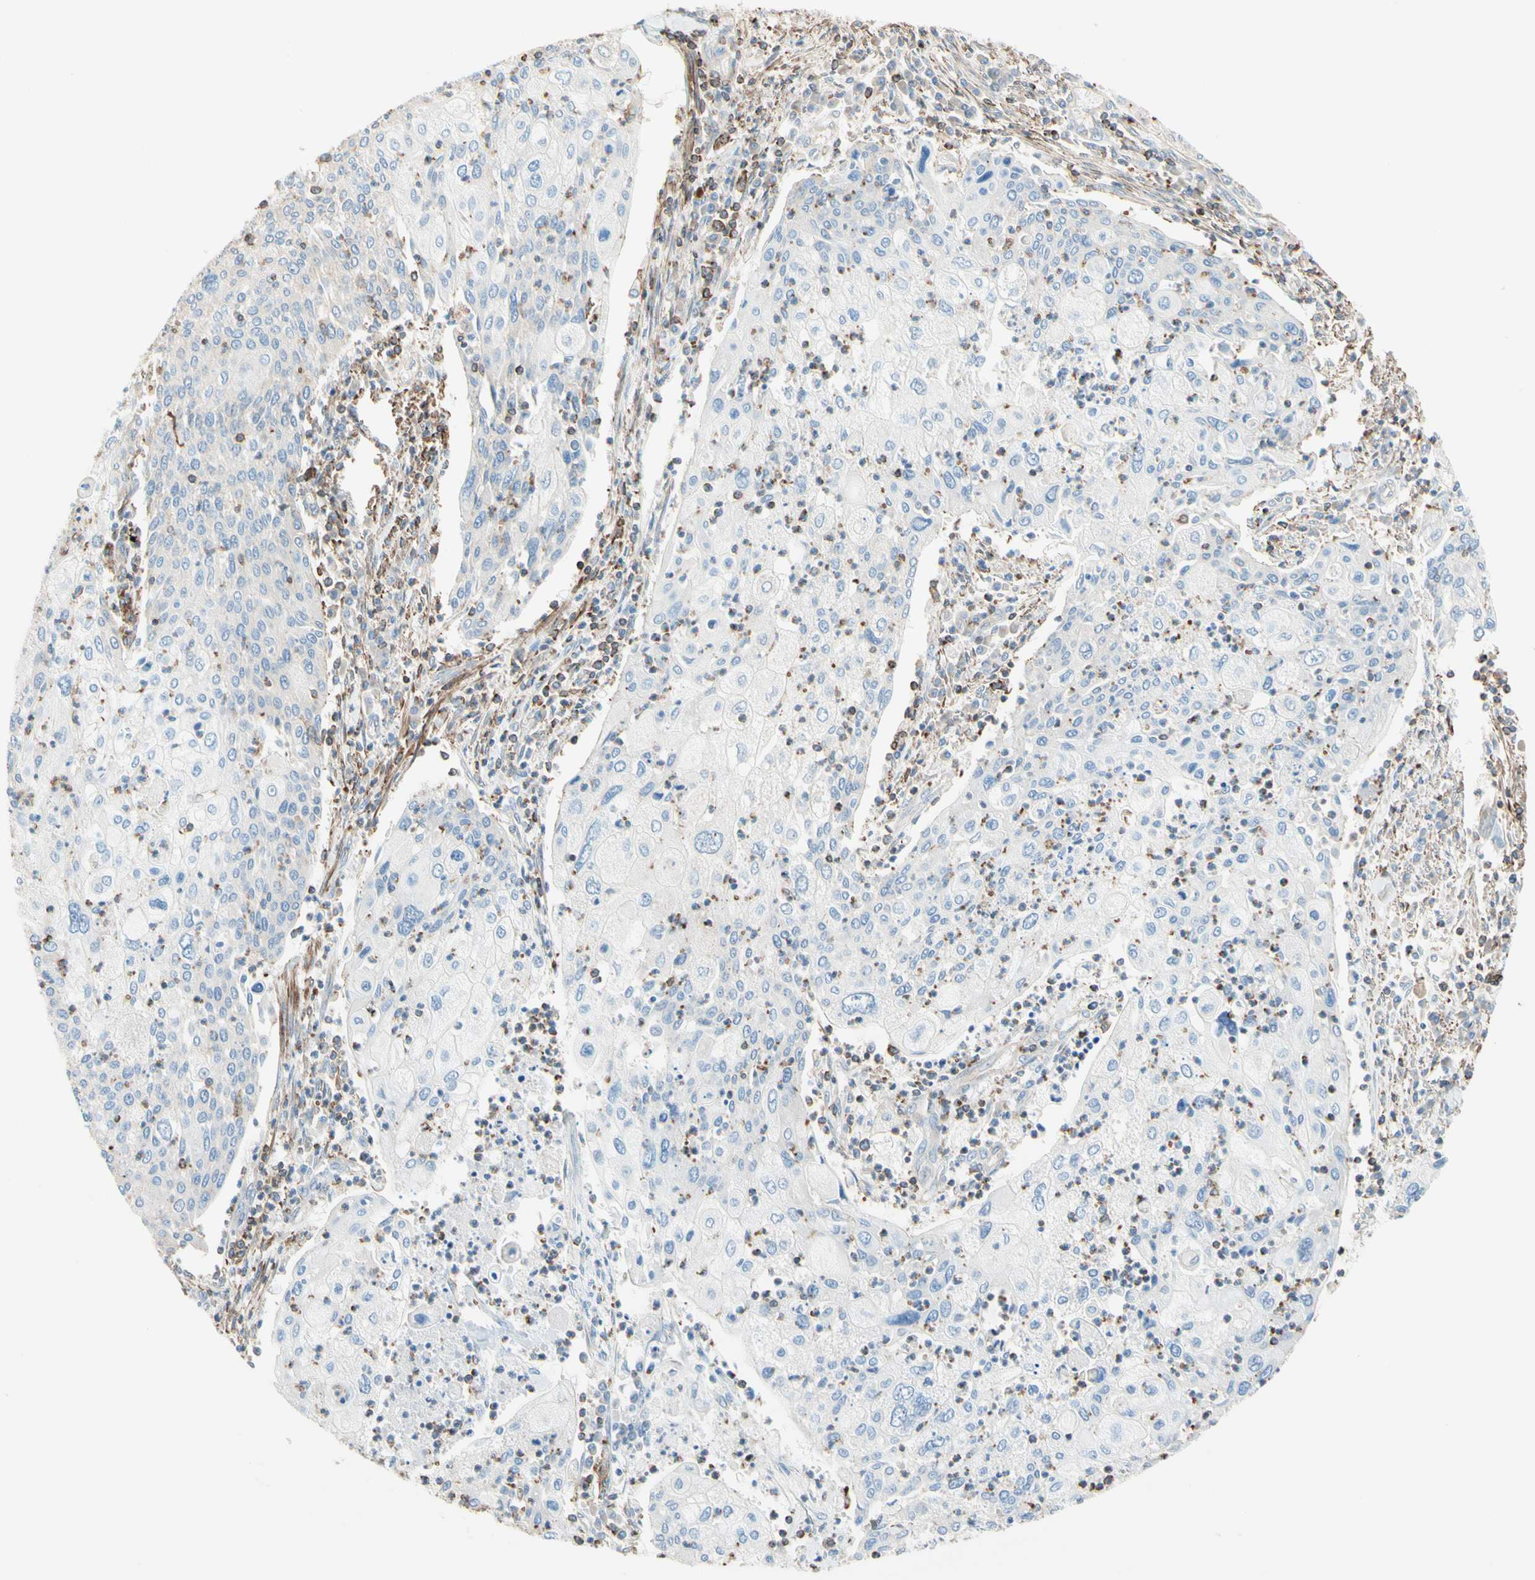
{"staining": {"intensity": "negative", "quantity": "none", "location": "none"}, "tissue": "cervical cancer", "cell_type": "Tumor cells", "image_type": "cancer", "snomed": [{"axis": "morphology", "description": "Squamous cell carcinoma, NOS"}, {"axis": "topography", "description": "Cervix"}], "caption": "Human cervical cancer stained for a protein using immunohistochemistry demonstrates no expression in tumor cells.", "gene": "SEMA4C", "patient": {"sex": "female", "age": 40}}